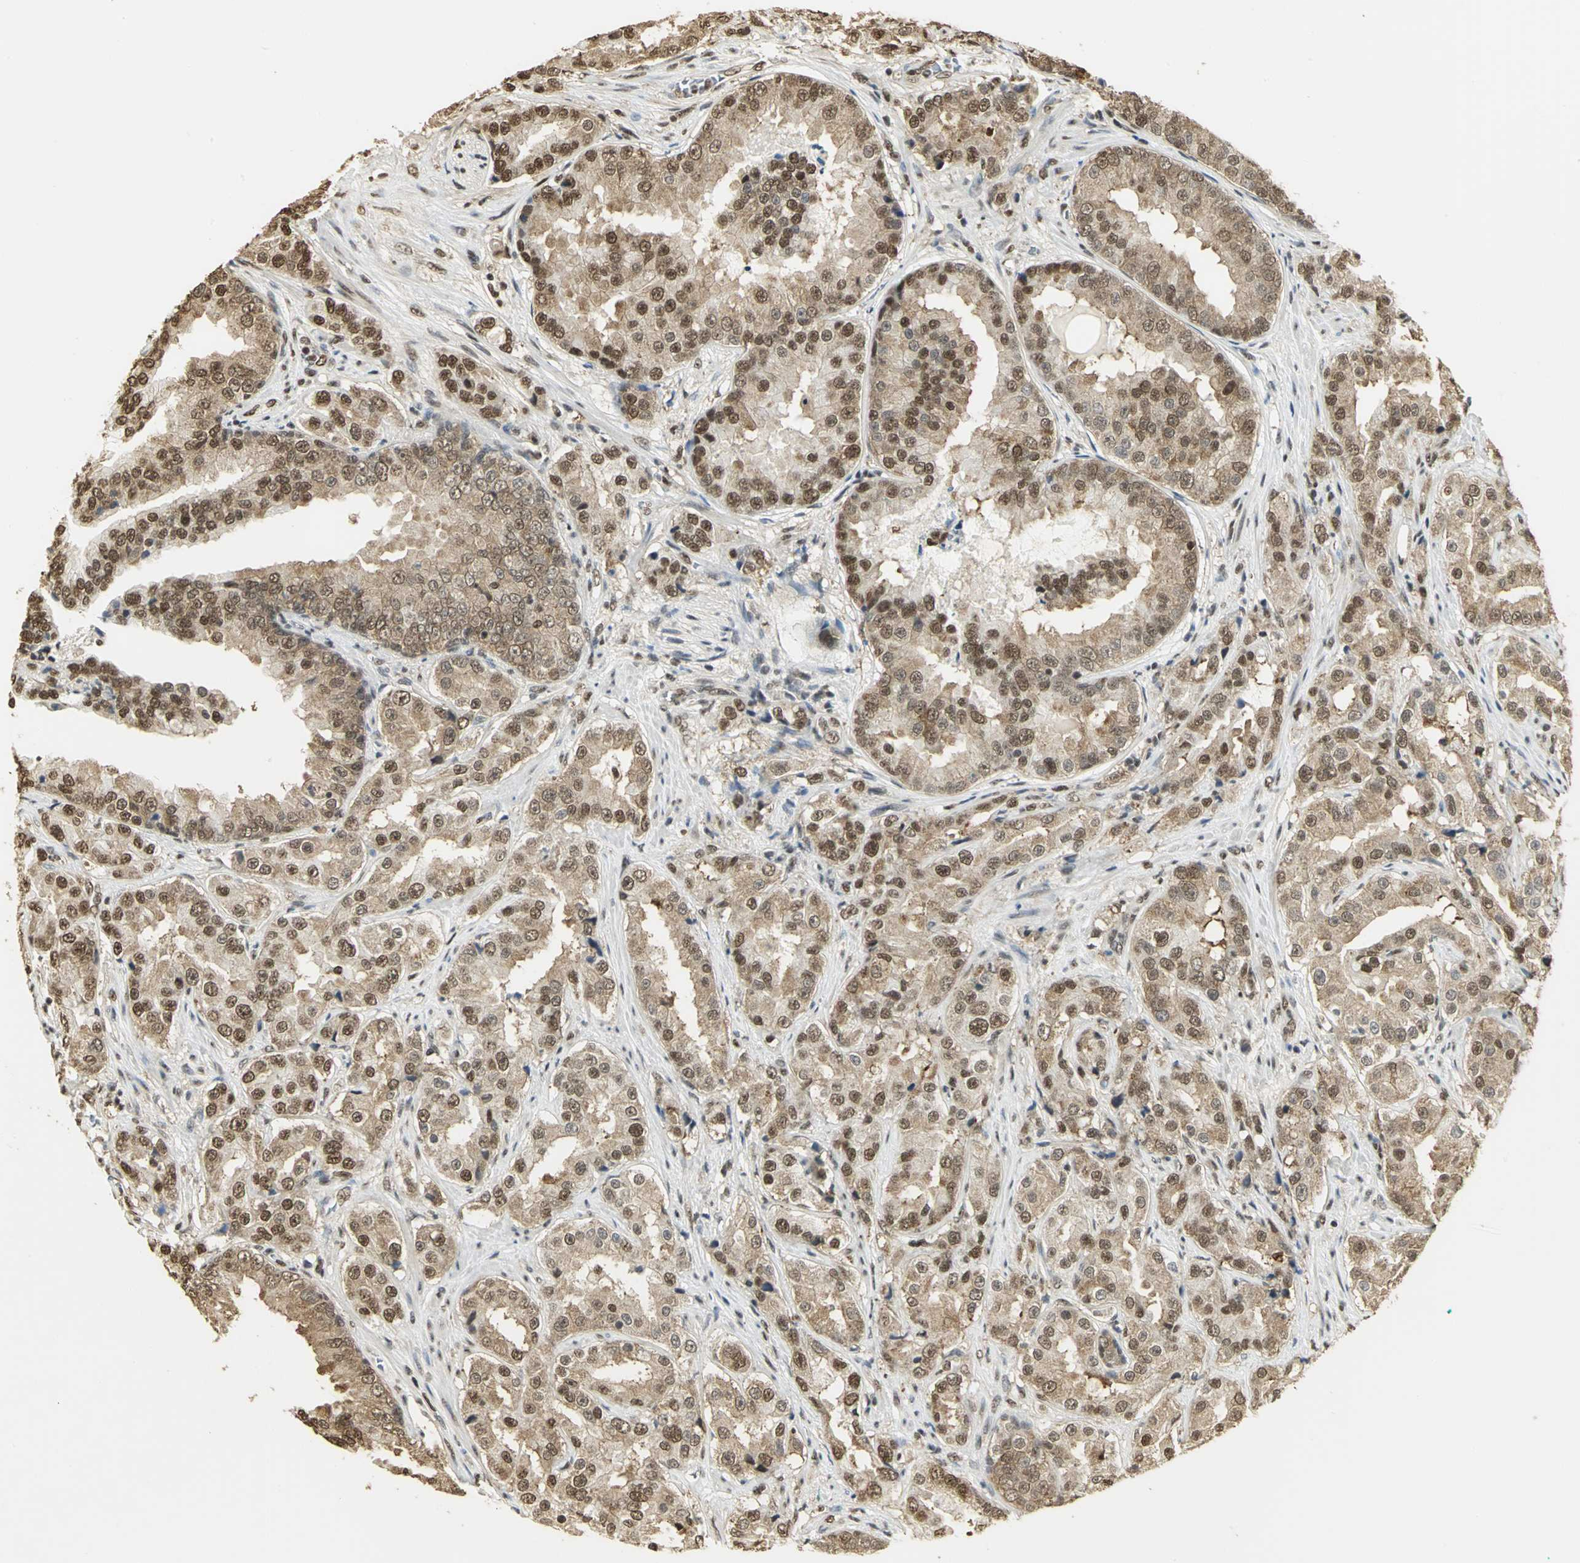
{"staining": {"intensity": "moderate", "quantity": ">75%", "location": "cytoplasmic/membranous,nuclear"}, "tissue": "prostate cancer", "cell_type": "Tumor cells", "image_type": "cancer", "snomed": [{"axis": "morphology", "description": "Adenocarcinoma, High grade"}, {"axis": "topography", "description": "Prostate"}], "caption": "An image showing moderate cytoplasmic/membranous and nuclear staining in about >75% of tumor cells in adenocarcinoma (high-grade) (prostate), as visualized by brown immunohistochemical staining.", "gene": "SET", "patient": {"sex": "male", "age": 73}}